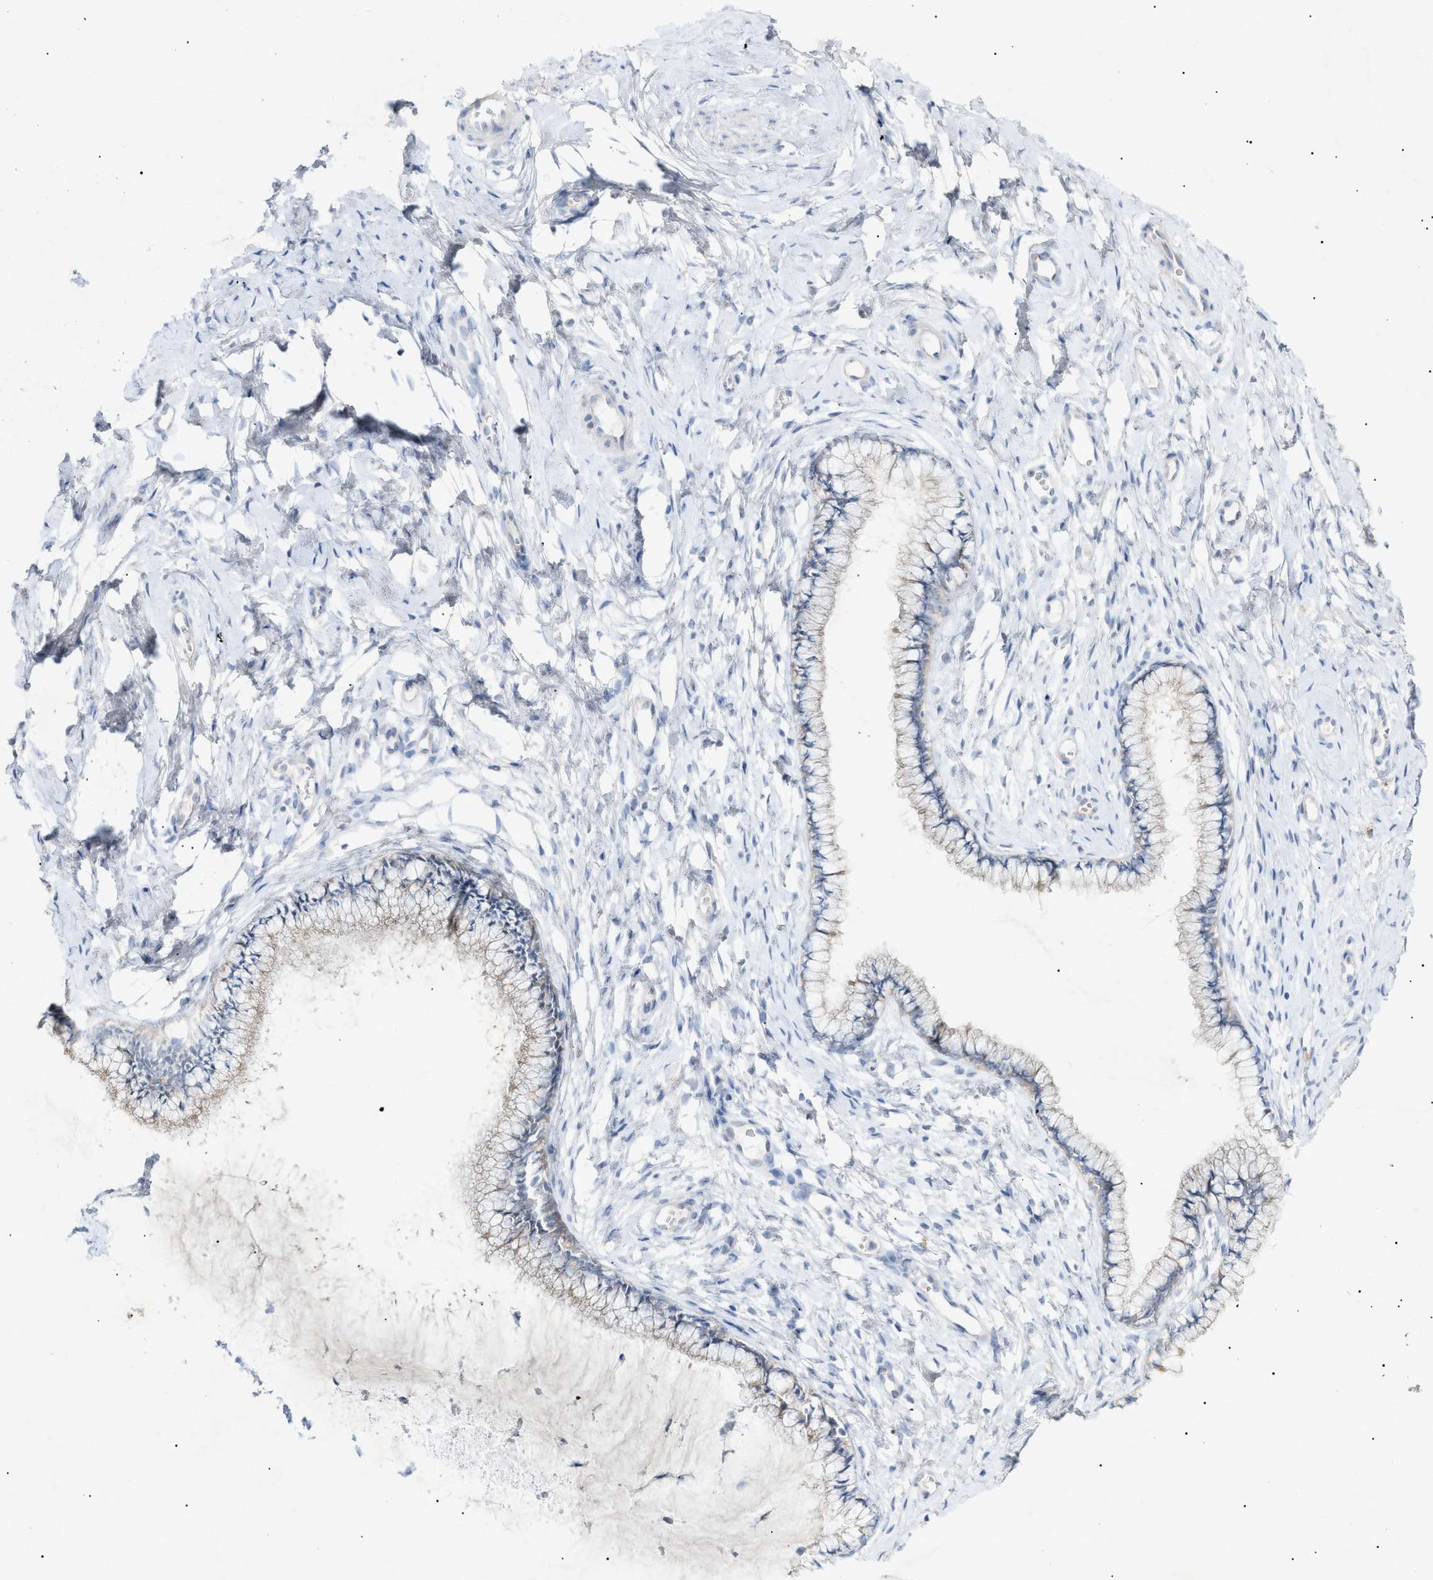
{"staining": {"intensity": "negative", "quantity": "none", "location": "none"}, "tissue": "cervix", "cell_type": "Glandular cells", "image_type": "normal", "snomed": [{"axis": "morphology", "description": "Normal tissue, NOS"}, {"axis": "topography", "description": "Cervix"}], "caption": "The image demonstrates no staining of glandular cells in benign cervix. The staining is performed using DAB (3,3'-diaminobenzidine) brown chromogen with nuclei counter-stained in using hematoxylin.", "gene": "SLC25A31", "patient": {"sex": "female", "age": 65}}